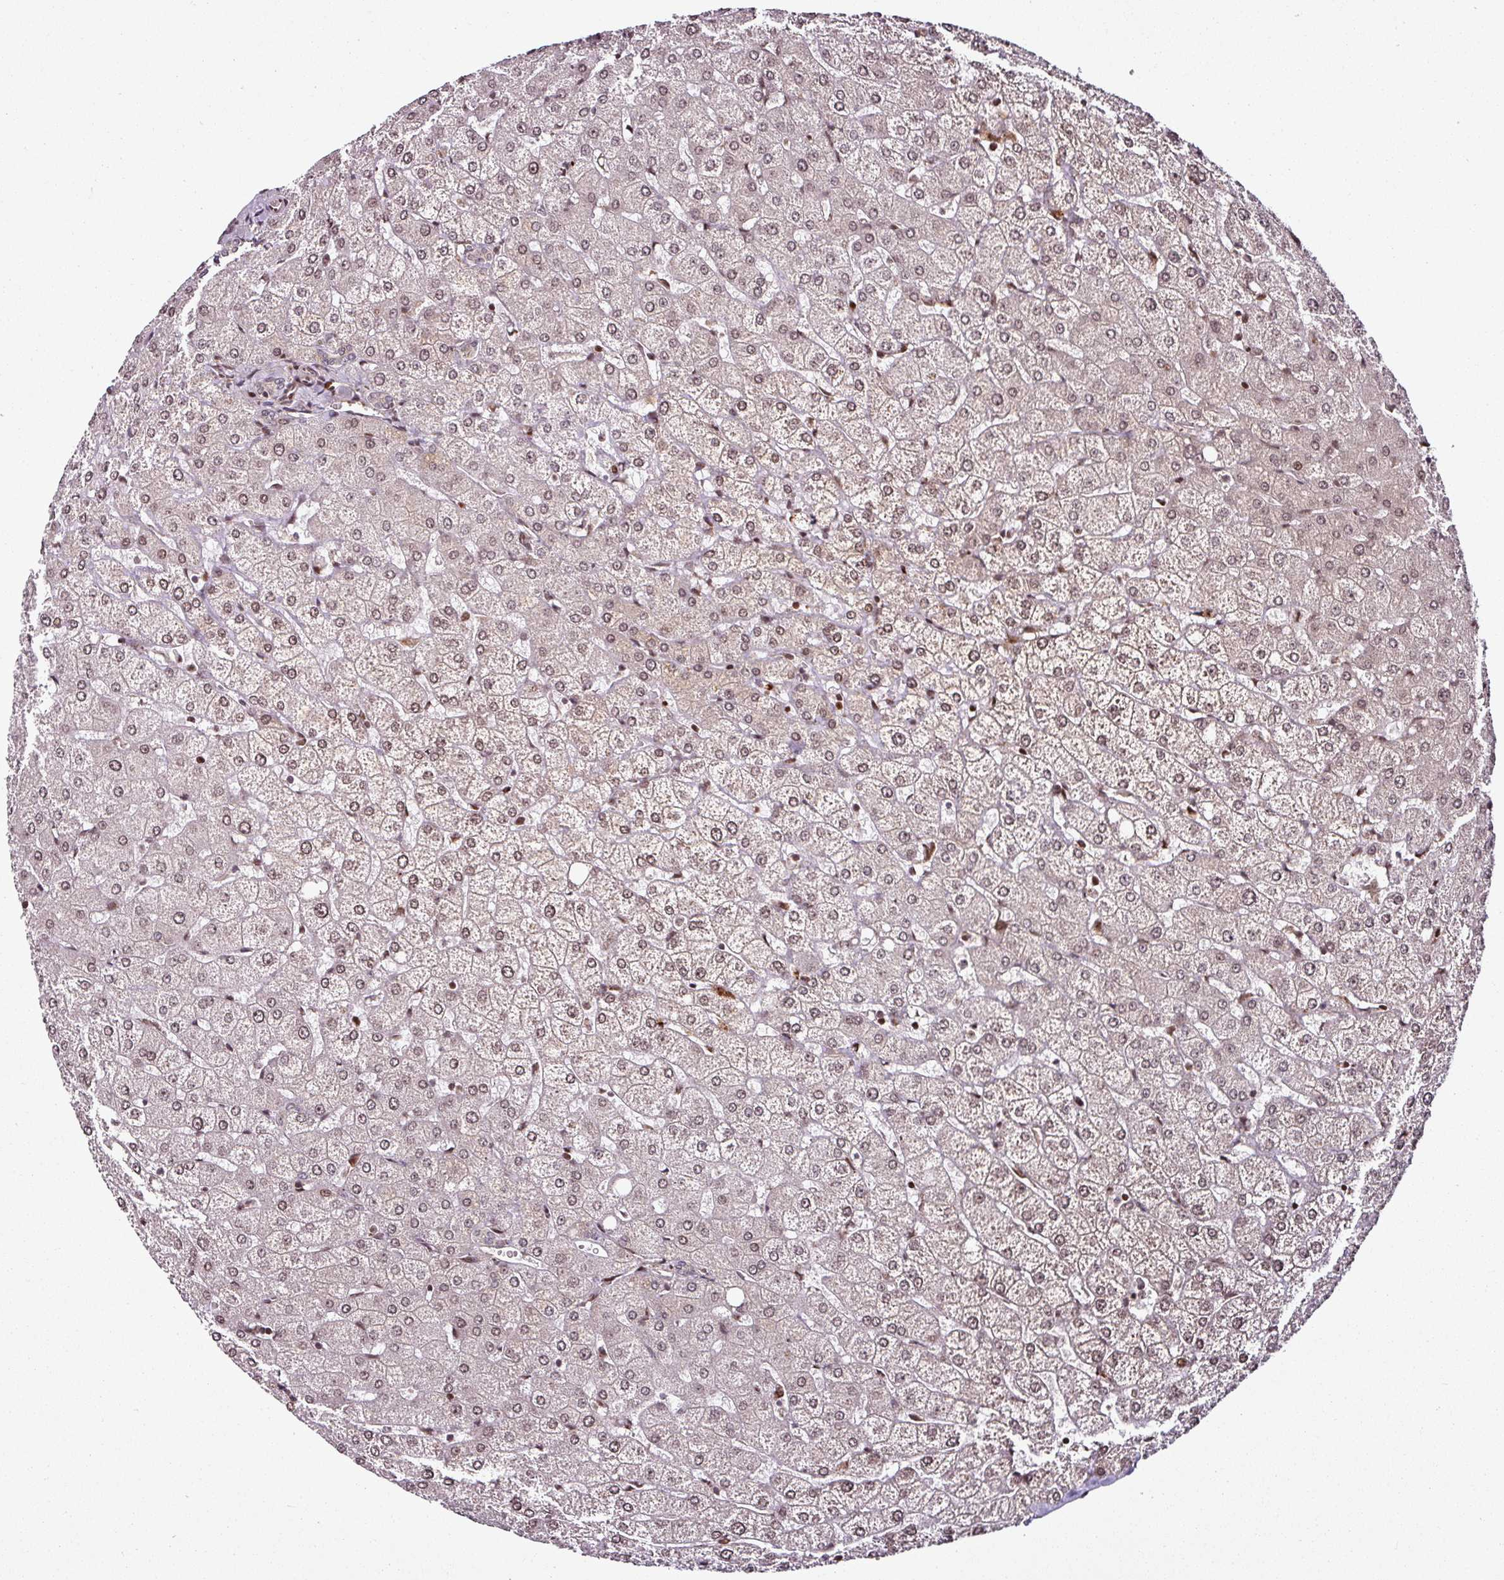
{"staining": {"intensity": "weak", "quantity": ">75%", "location": "nuclear"}, "tissue": "liver", "cell_type": "Cholangiocytes", "image_type": "normal", "snomed": [{"axis": "morphology", "description": "Normal tissue, NOS"}, {"axis": "topography", "description": "Liver"}], "caption": "A low amount of weak nuclear staining is identified in about >75% of cholangiocytes in normal liver. The staining is performed using DAB (3,3'-diaminobenzidine) brown chromogen to label protein expression. The nuclei are counter-stained blue using hematoxylin.", "gene": "COPRS", "patient": {"sex": "female", "age": 54}}